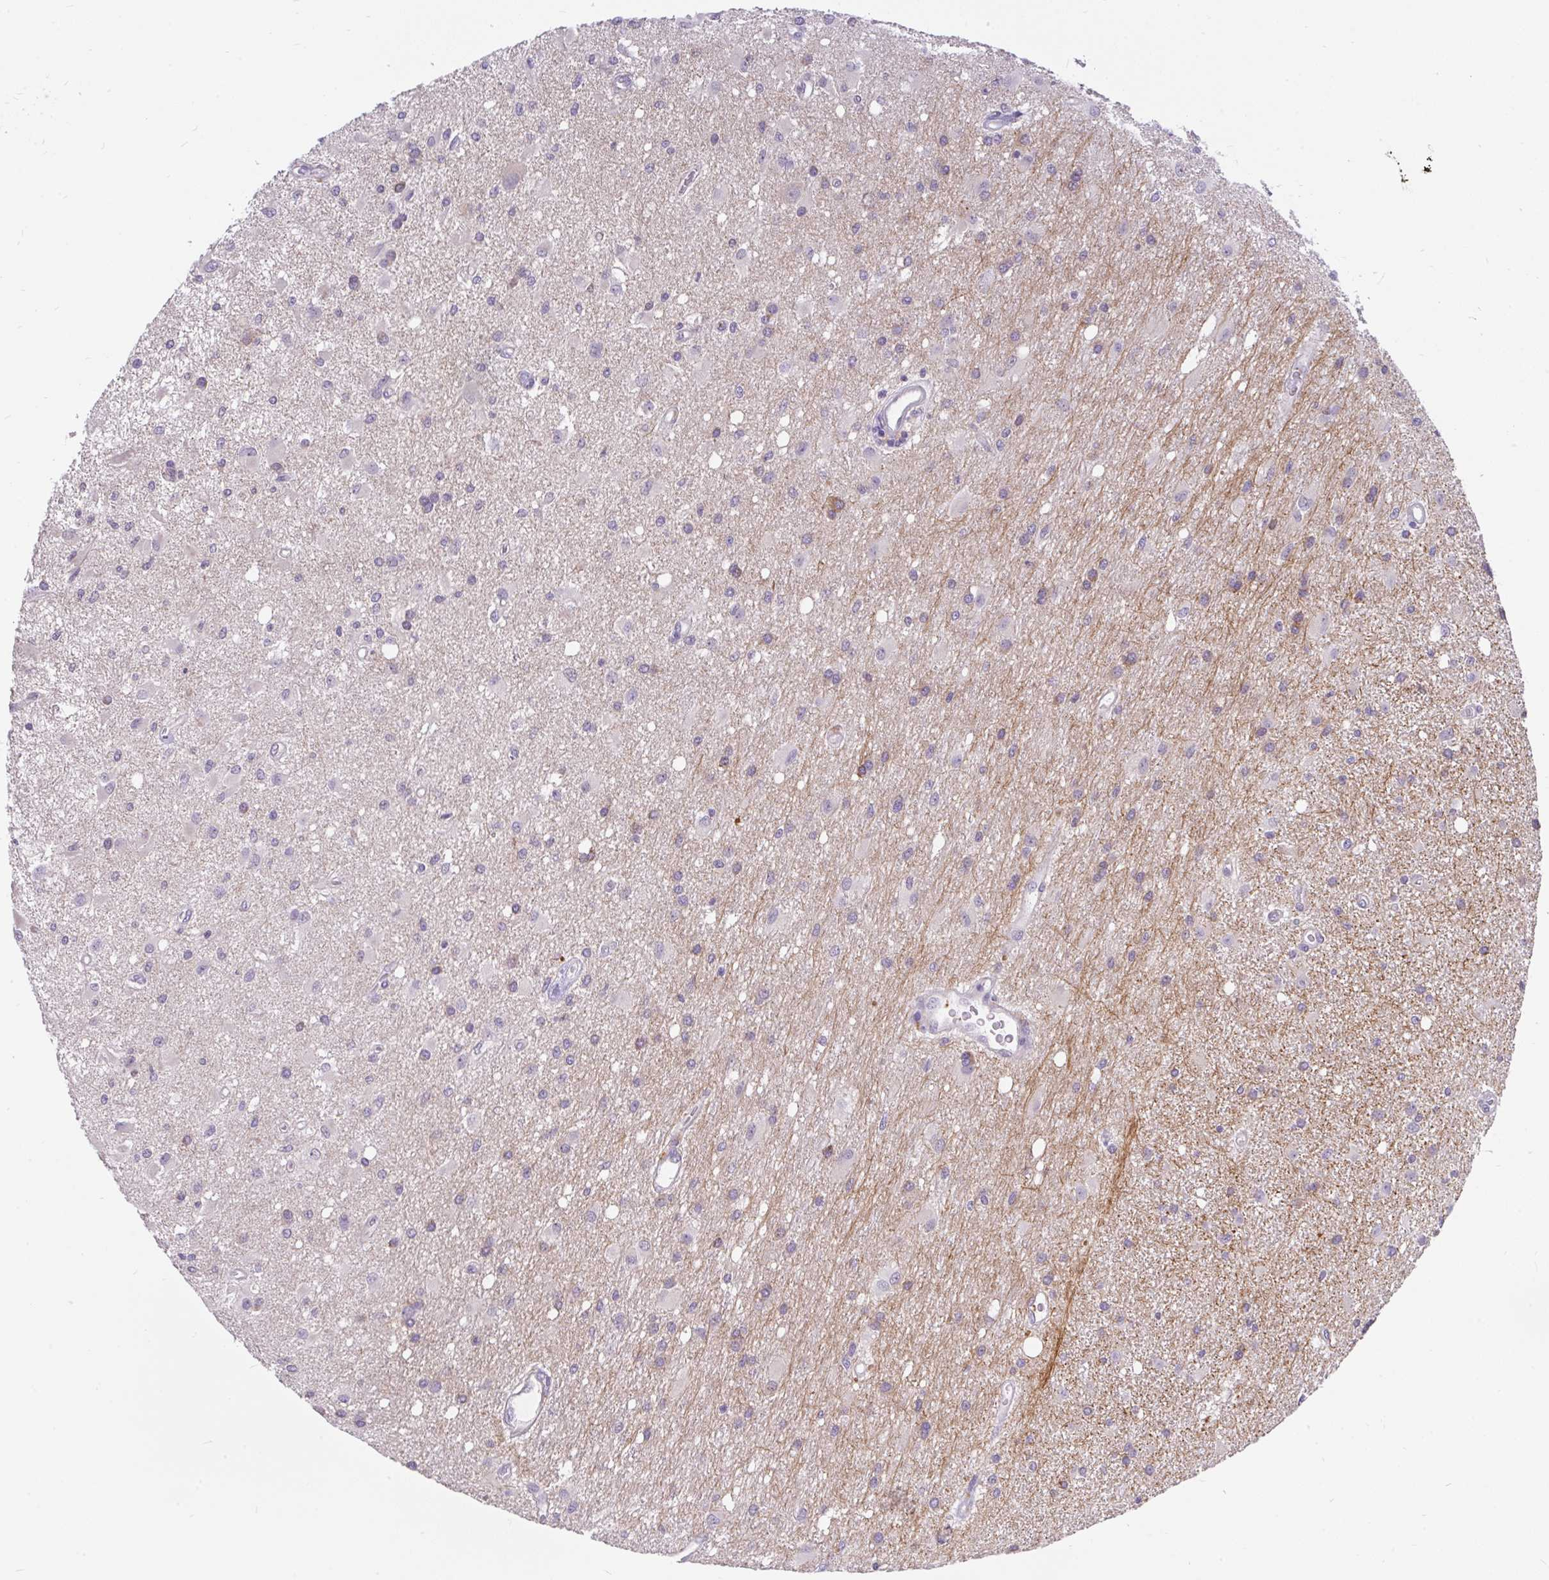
{"staining": {"intensity": "negative", "quantity": "none", "location": "none"}, "tissue": "glioma", "cell_type": "Tumor cells", "image_type": "cancer", "snomed": [{"axis": "morphology", "description": "Glioma, malignant, High grade"}, {"axis": "topography", "description": "Brain"}], "caption": "Immunohistochemical staining of glioma exhibits no significant positivity in tumor cells.", "gene": "INTS5", "patient": {"sex": "male", "age": 67}}